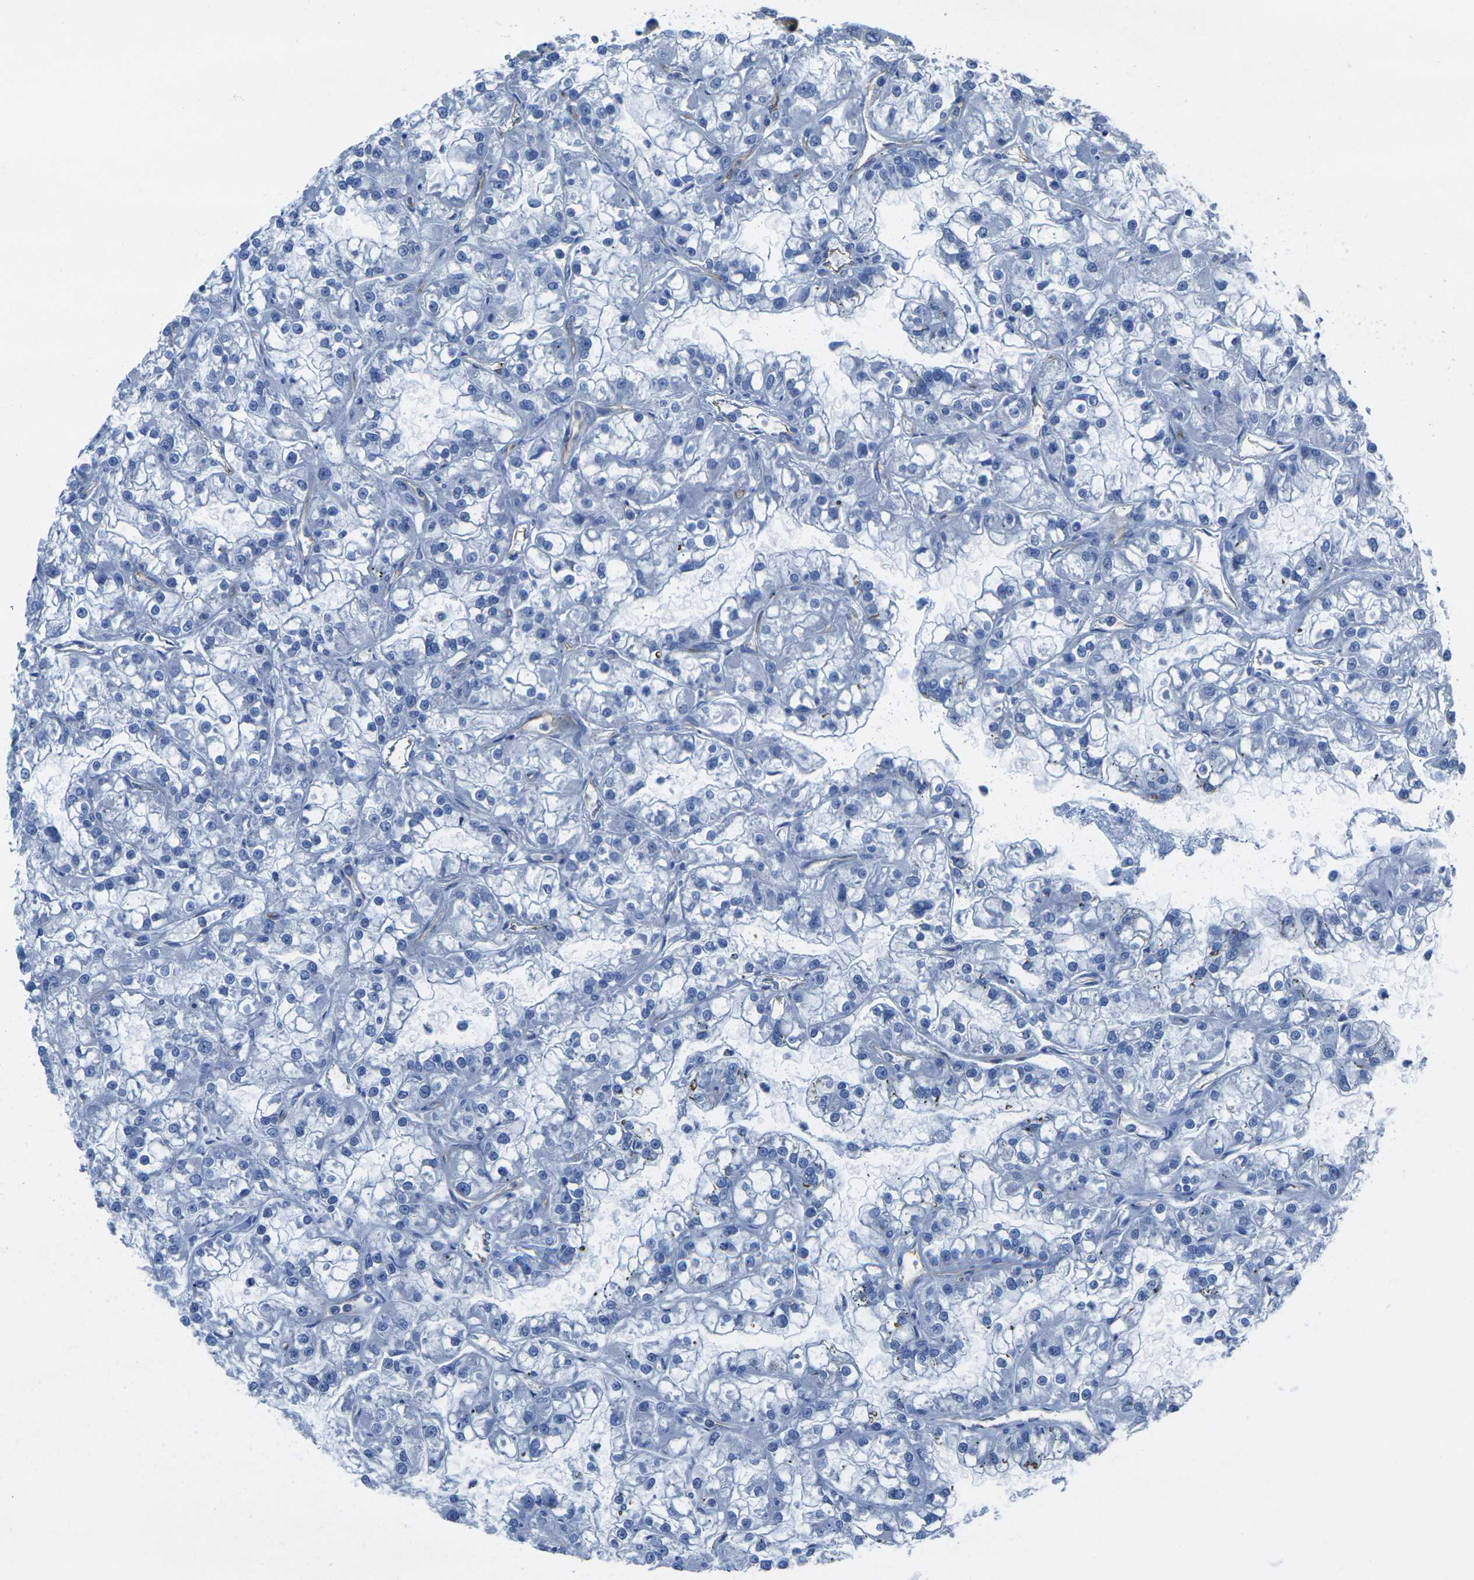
{"staining": {"intensity": "negative", "quantity": "none", "location": "none"}, "tissue": "renal cancer", "cell_type": "Tumor cells", "image_type": "cancer", "snomed": [{"axis": "morphology", "description": "Adenocarcinoma, NOS"}, {"axis": "topography", "description": "Kidney"}], "caption": "The micrograph exhibits no significant positivity in tumor cells of renal cancer (adenocarcinoma).", "gene": "HSPA12B", "patient": {"sex": "female", "age": 52}}